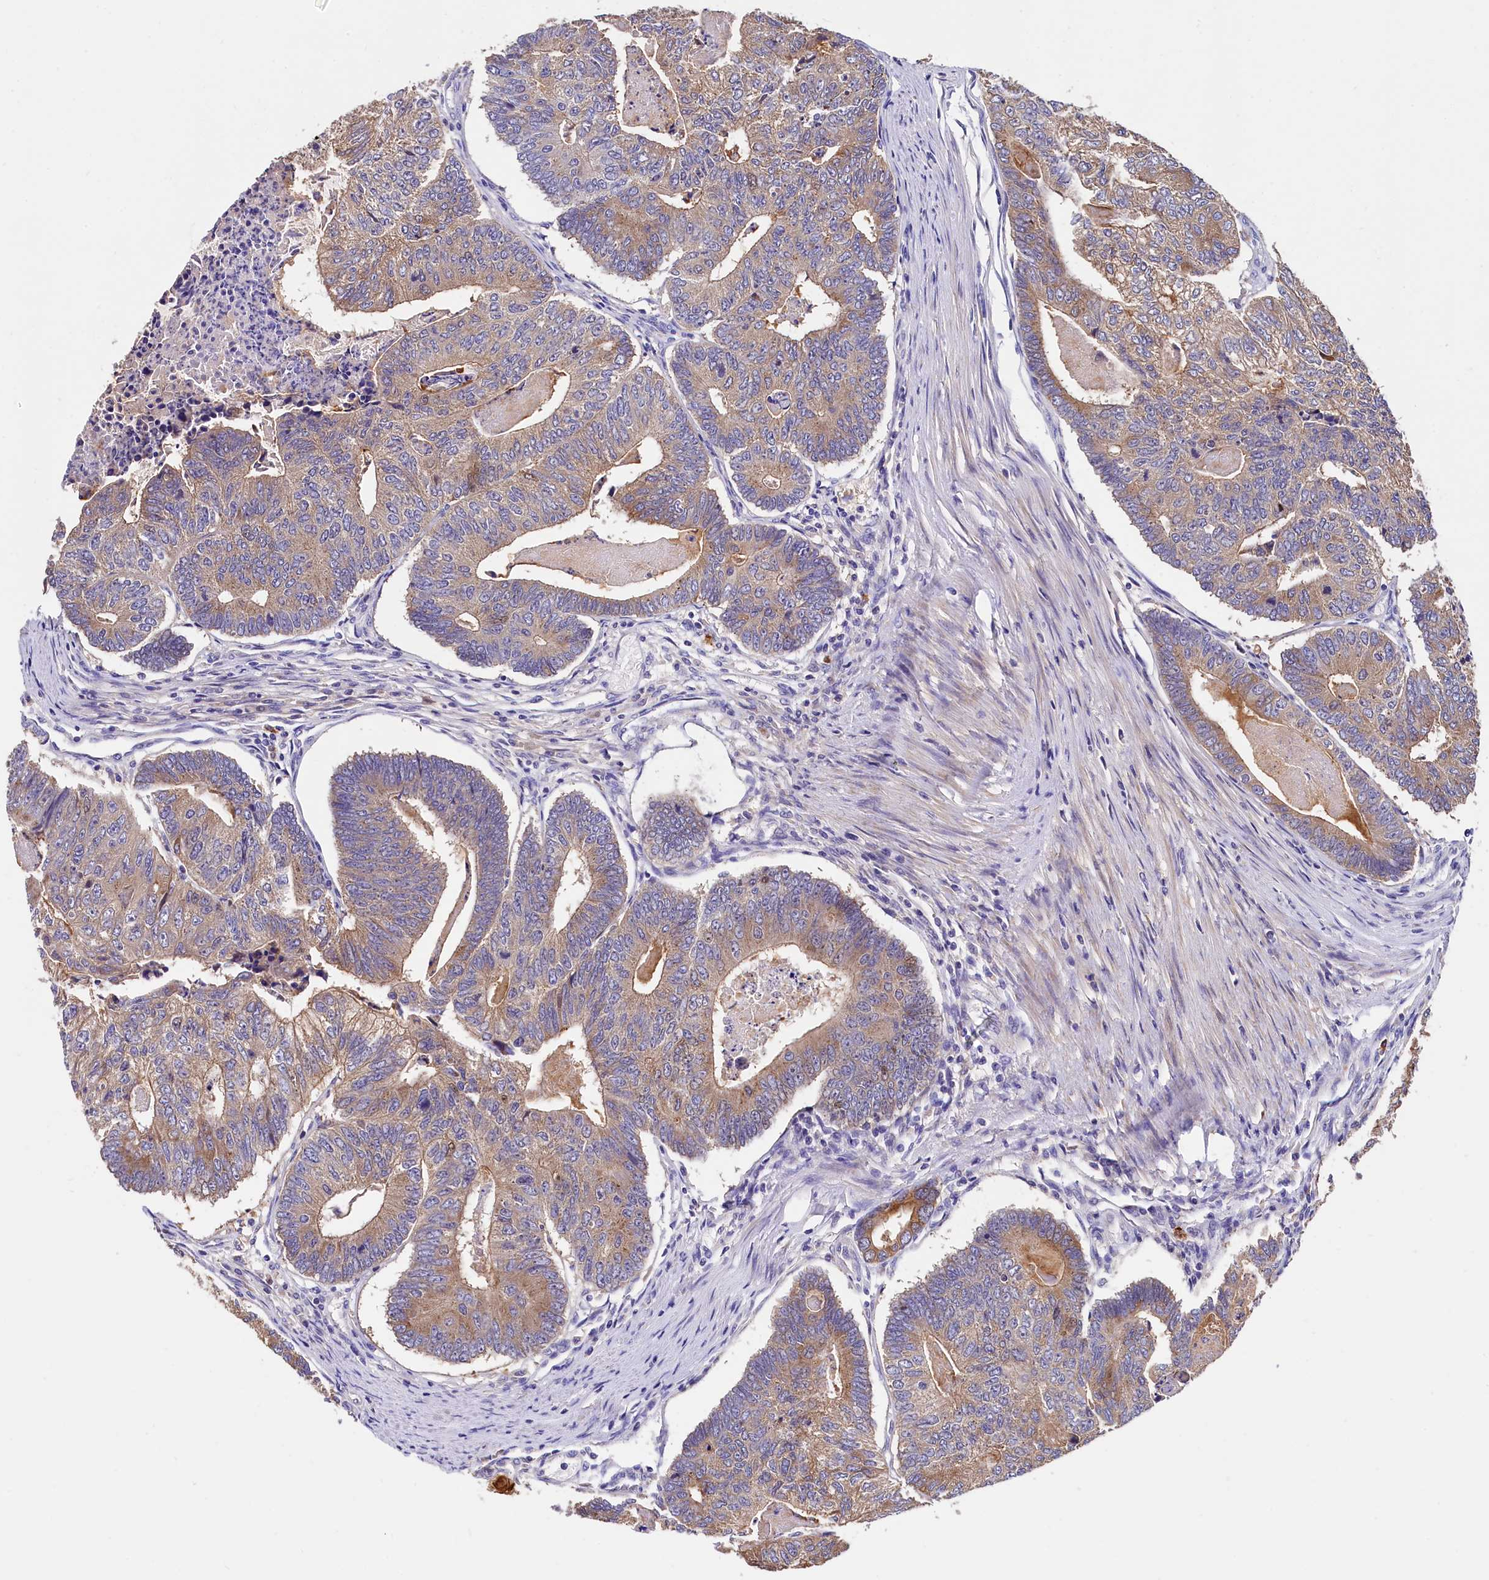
{"staining": {"intensity": "weak", "quantity": ">75%", "location": "cytoplasmic/membranous"}, "tissue": "colorectal cancer", "cell_type": "Tumor cells", "image_type": "cancer", "snomed": [{"axis": "morphology", "description": "Adenocarcinoma, NOS"}, {"axis": "topography", "description": "Colon"}], "caption": "Colorectal adenocarcinoma stained with DAB immunohistochemistry demonstrates low levels of weak cytoplasmic/membranous positivity in about >75% of tumor cells.", "gene": "EPS8L2", "patient": {"sex": "female", "age": 67}}